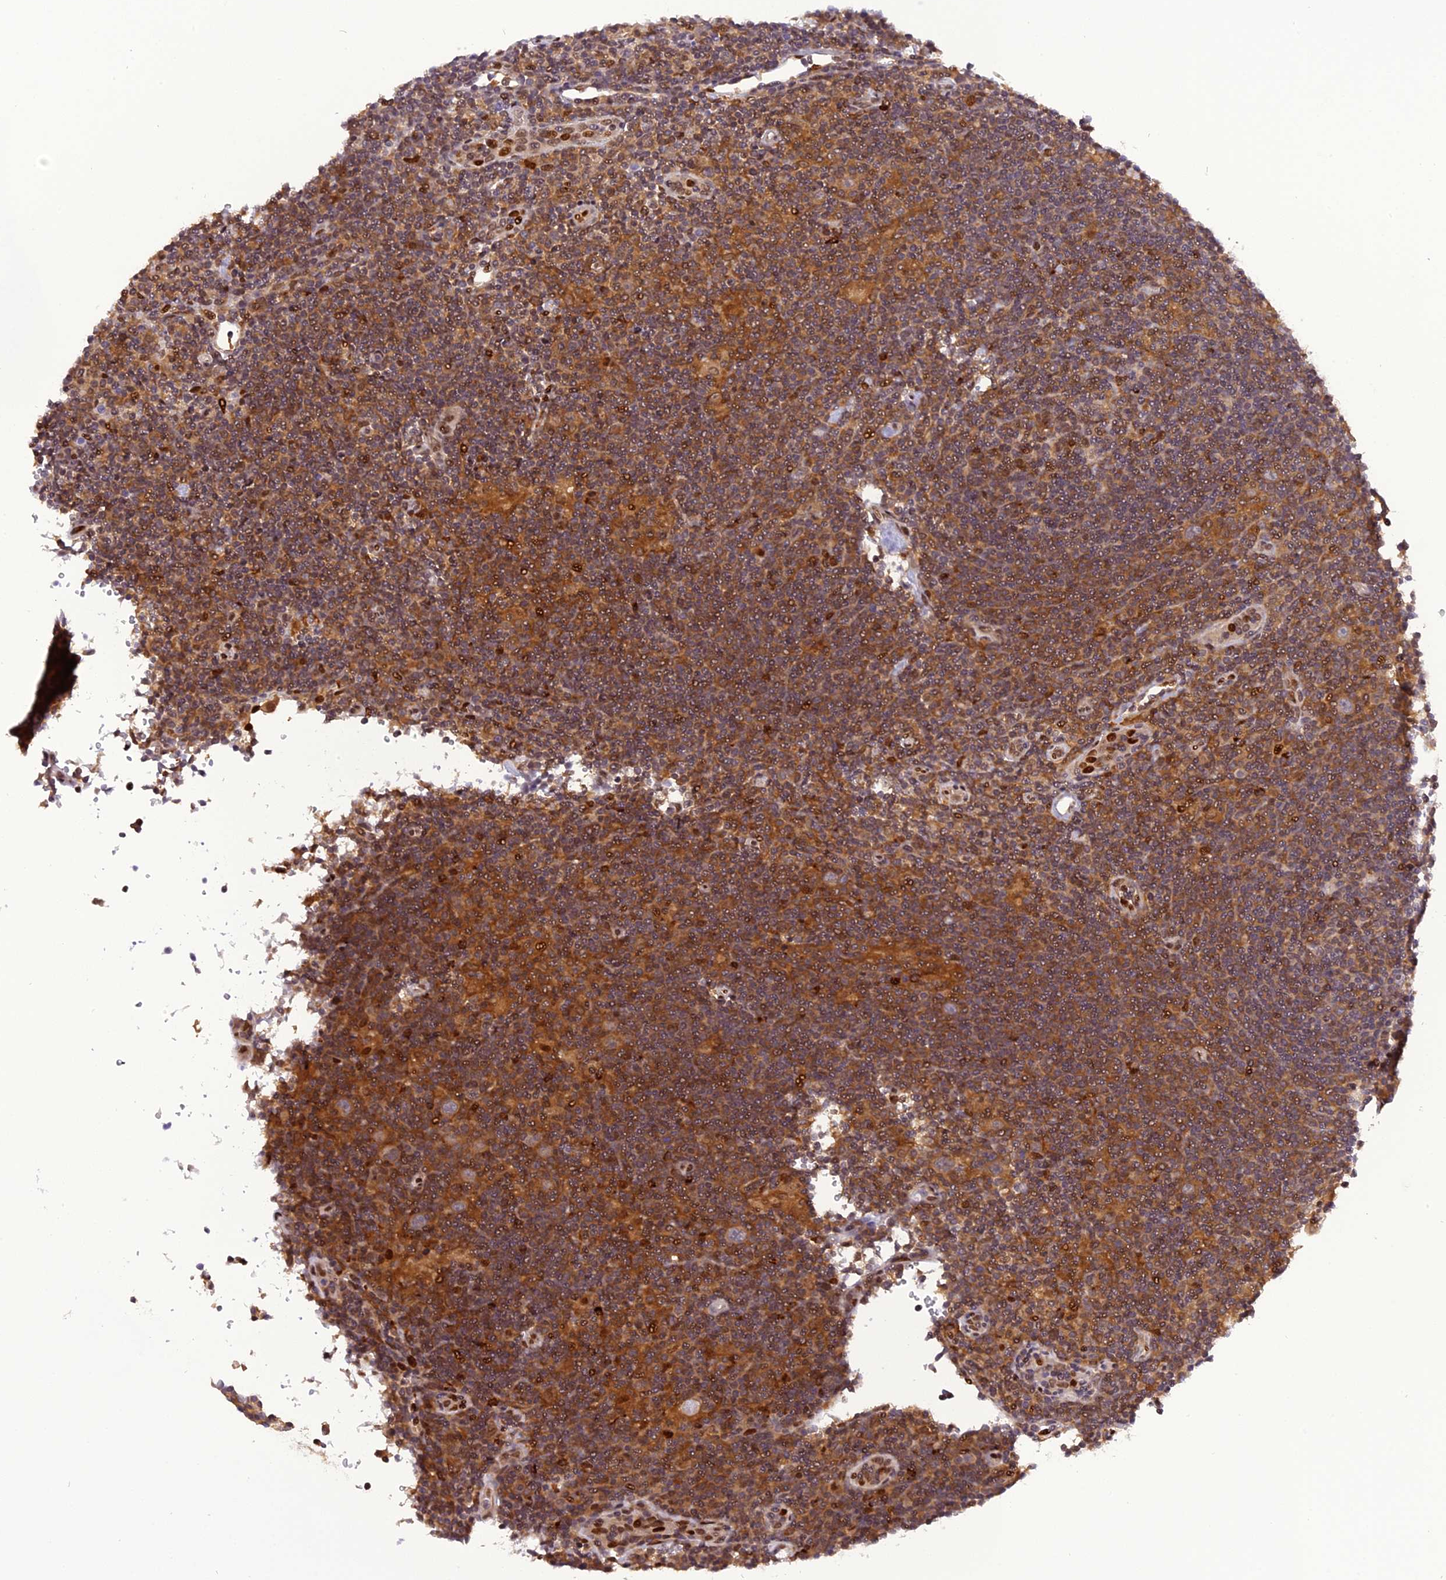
{"staining": {"intensity": "strong", "quantity": ">75%", "location": "cytoplasmic/membranous,nuclear"}, "tissue": "lymphoma", "cell_type": "Tumor cells", "image_type": "cancer", "snomed": [{"axis": "morphology", "description": "Hodgkin's disease, NOS"}, {"axis": "topography", "description": "Lymph node"}], "caption": "A histopathology image of Hodgkin's disease stained for a protein exhibits strong cytoplasmic/membranous and nuclear brown staining in tumor cells.", "gene": "RABGGTA", "patient": {"sex": "female", "age": 57}}